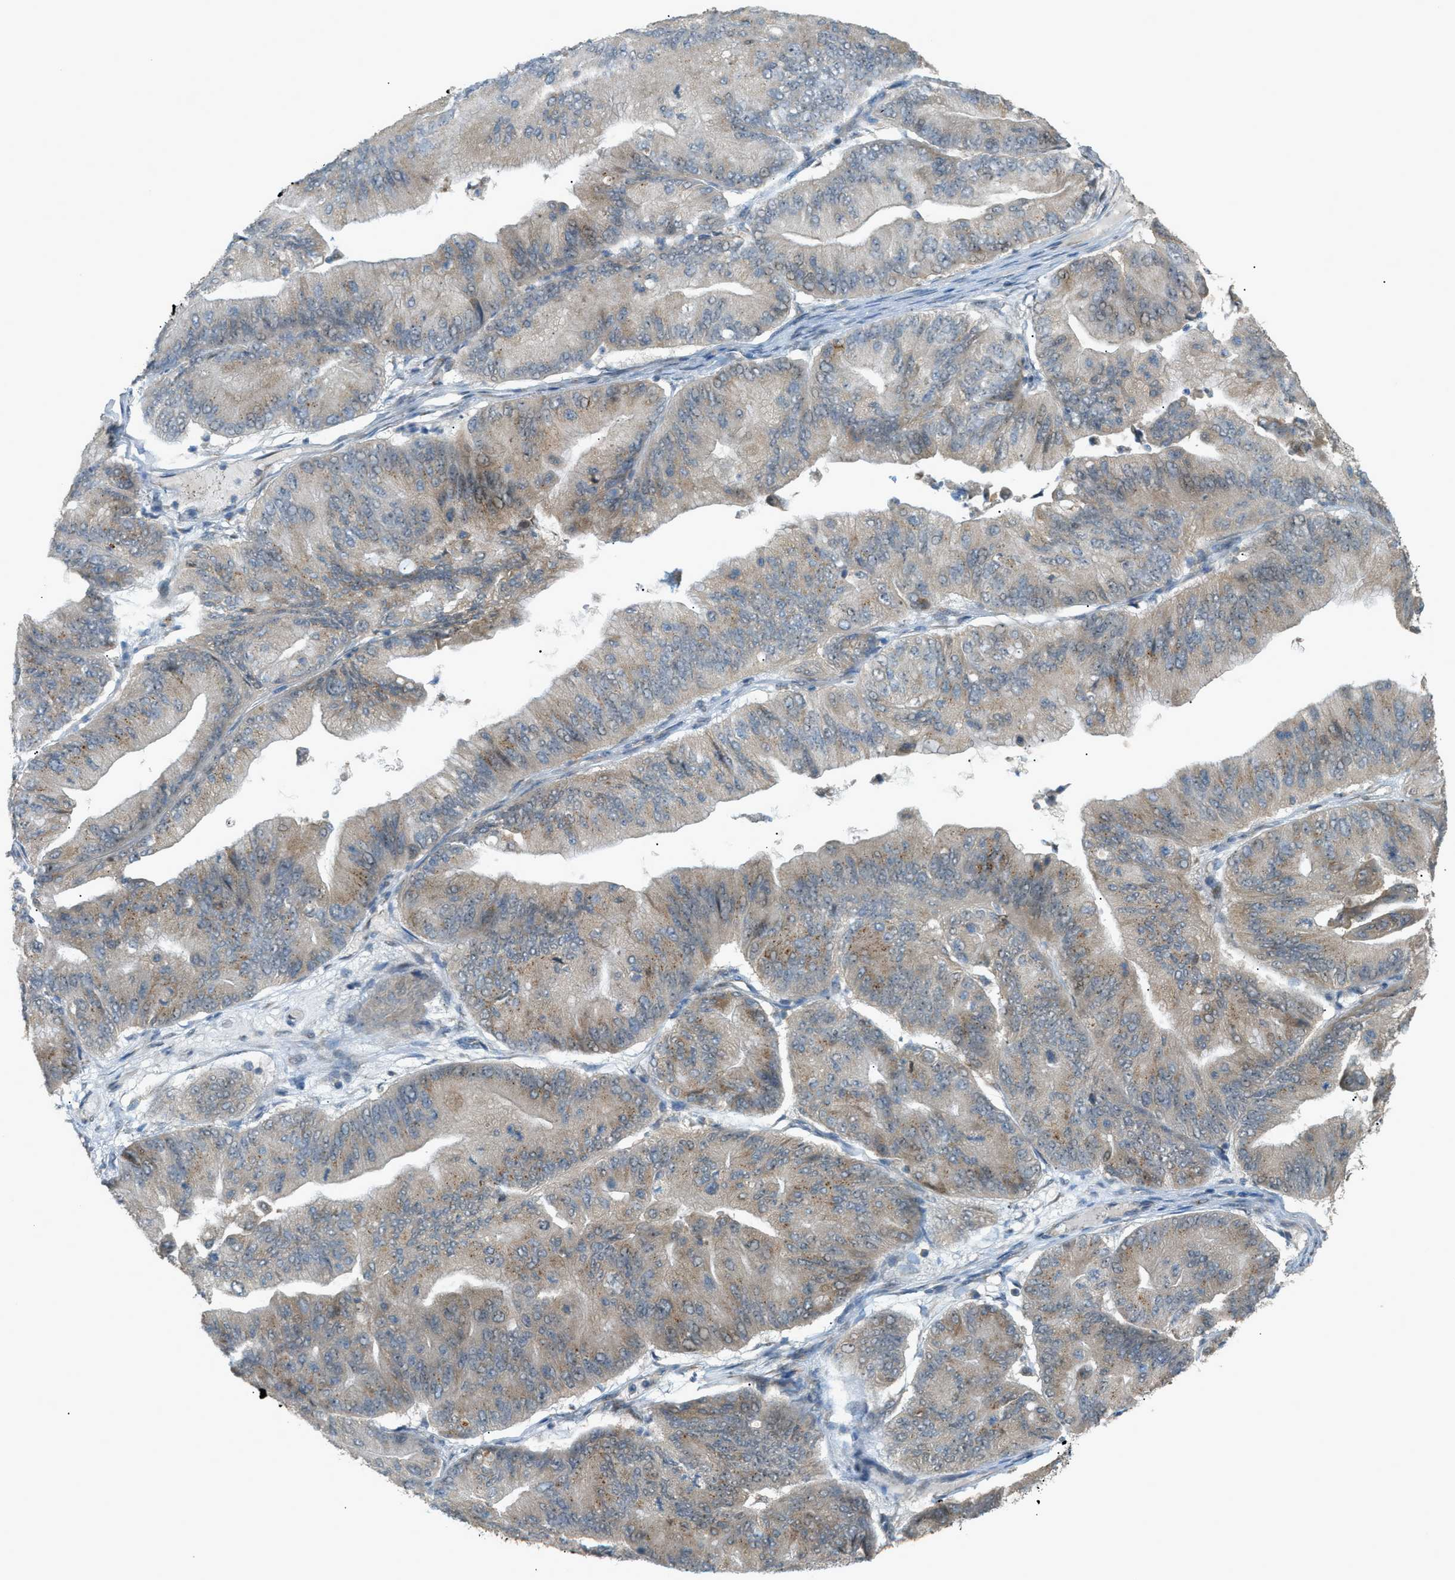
{"staining": {"intensity": "weak", "quantity": "25%-75%", "location": "cytoplasmic/membranous"}, "tissue": "ovarian cancer", "cell_type": "Tumor cells", "image_type": "cancer", "snomed": [{"axis": "morphology", "description": "Cystadenocarcinoma, mucinous, NOS"}, {"axis": "topography", "description": "Ovary"}], "caption": "A brown stain labels weak cytoplasmic/membranous staining of a protein in human ovarian cancer tumor cells.", "gene": "CCDC186", "patient": {"sex": "female", "age": 61}}